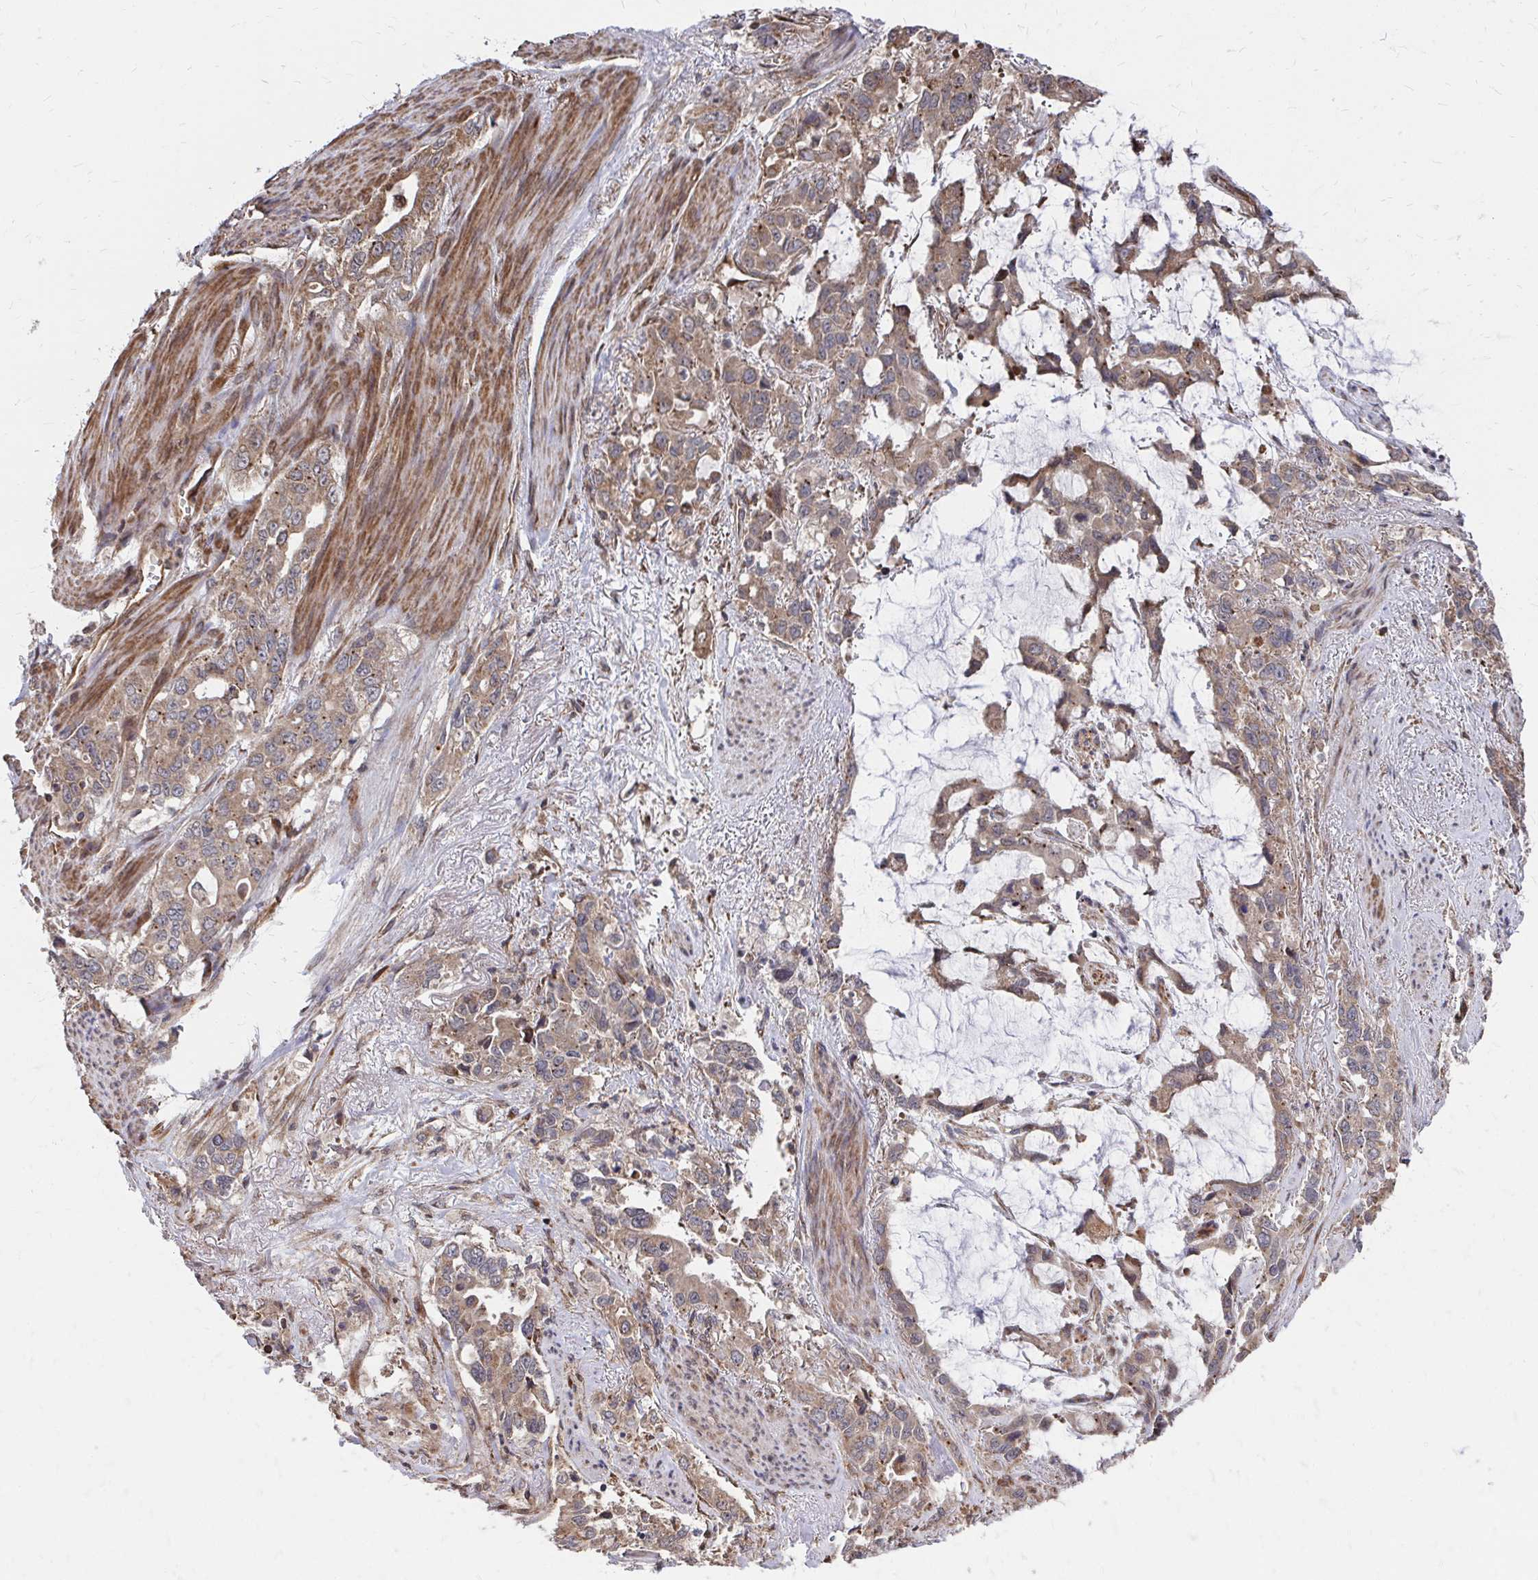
{"staining": {"intensity": "moderate", "quantity": ">75%", "location": "cytoplasmic/membranous"}, "tissue": "stomach cancer", "cell_type": "Tumor cells", "image_type": "cancer", "snomed": [{"axis": "morphology", "description": "Adenocarcinoma, NOS"}, {"axis": "topography", "description": "Stomach, upper"}], "caption": "Immunohistochemistry (IHC) (DAB) staining of human stomach cancer demonstrates moderate cytoplasmic/membranous protein positivity in approximately >75% of tumor cells.", "gene": "FAM89A", "patient": {"sex": "male", "age": 85}}